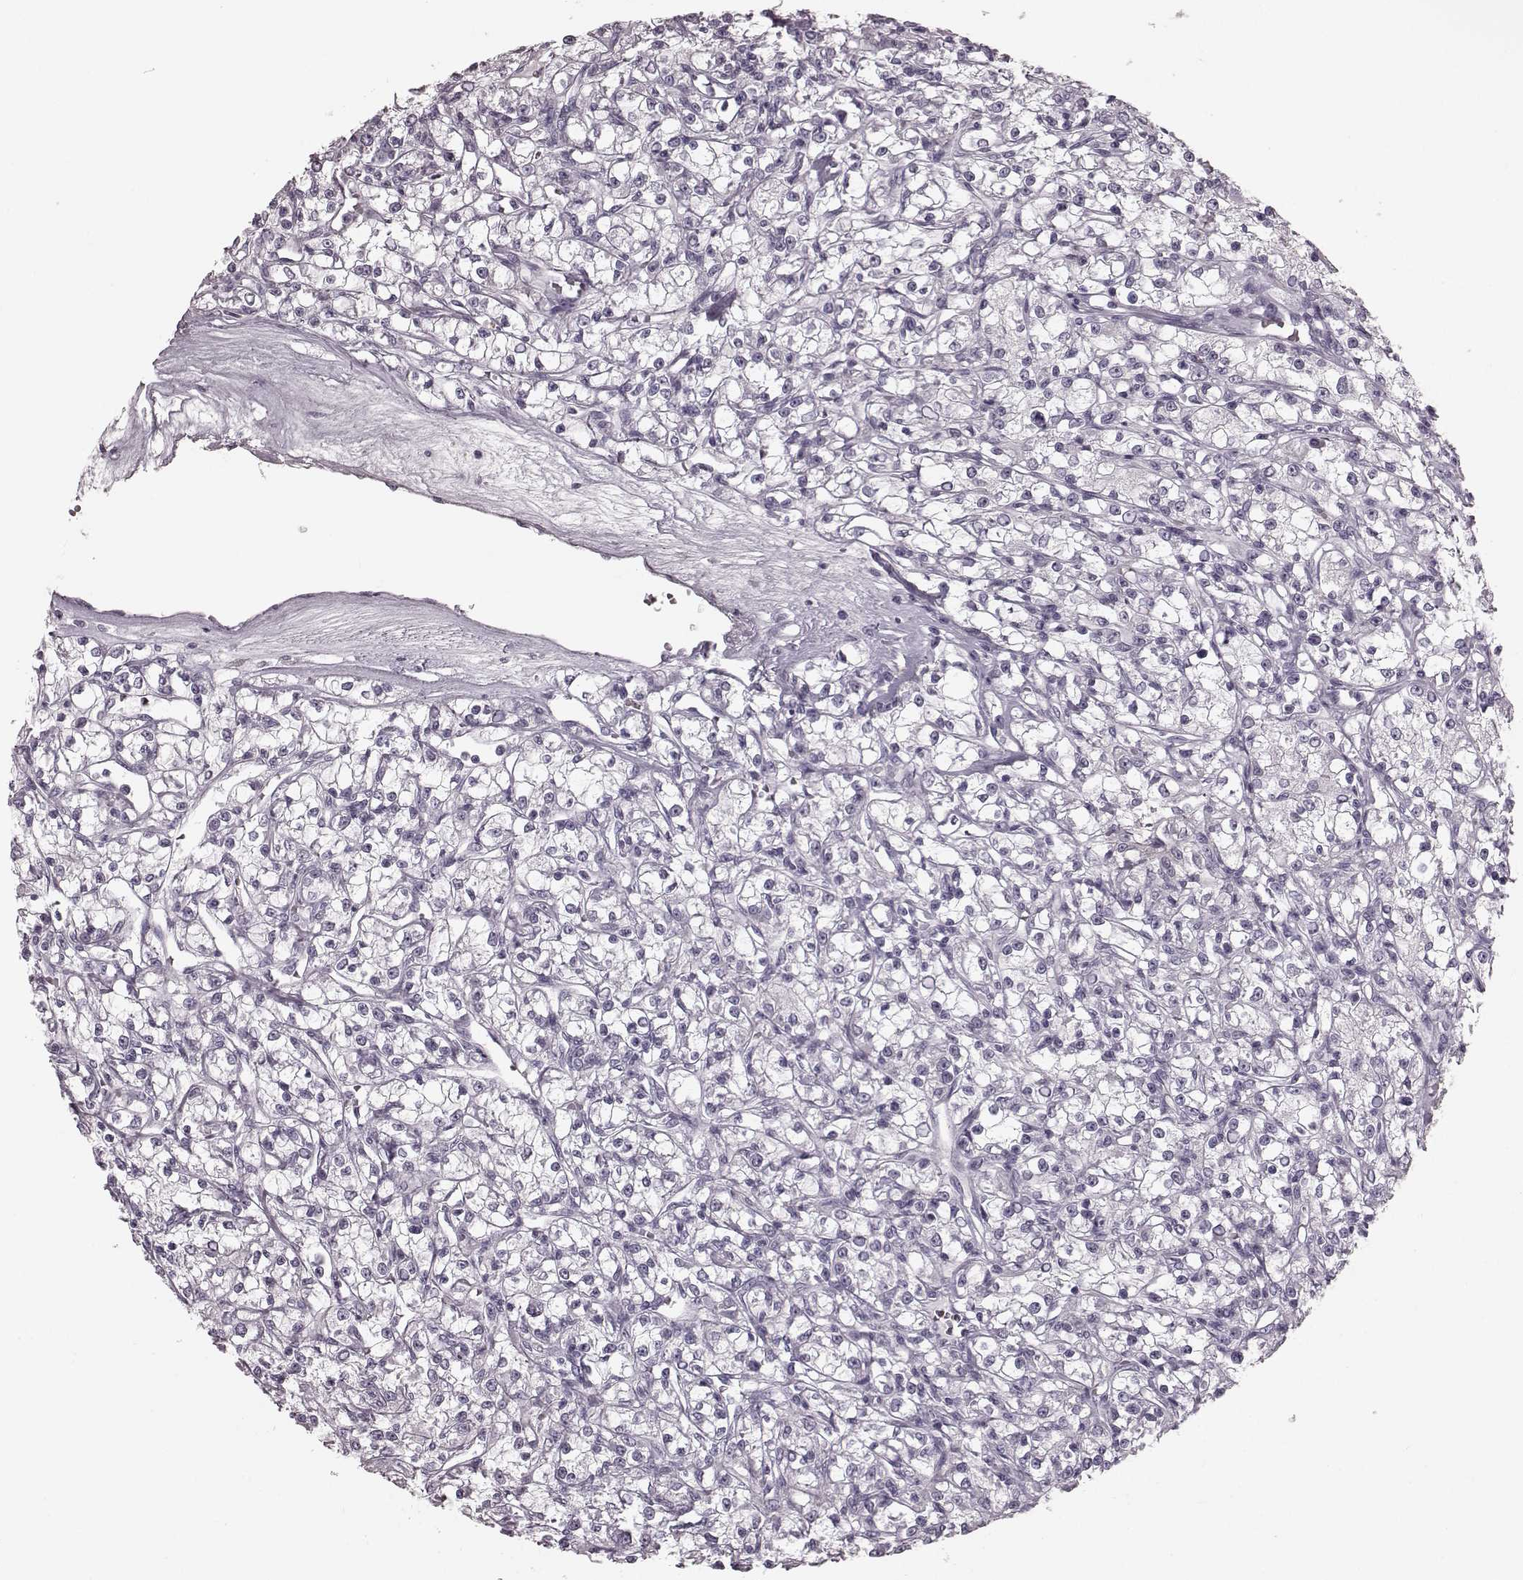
{"staining": {"intensity": "negative", "quantity": "none", "location": "none"}, "tissue": "renal cancer", "cell_type": "Tumor cells", "image_type": "cancer", "snomed": [{"axis": "morphology", "description": "Adenocarcinoma, NOS"}, {"axis": "topography", "description": "Kidney"}], "caption": "Histopathology image shows no protein expression in tumor cells of renal cancer tissue.", "gene": "TRPM1", "patient": {"sex": "female", "age": 59}}